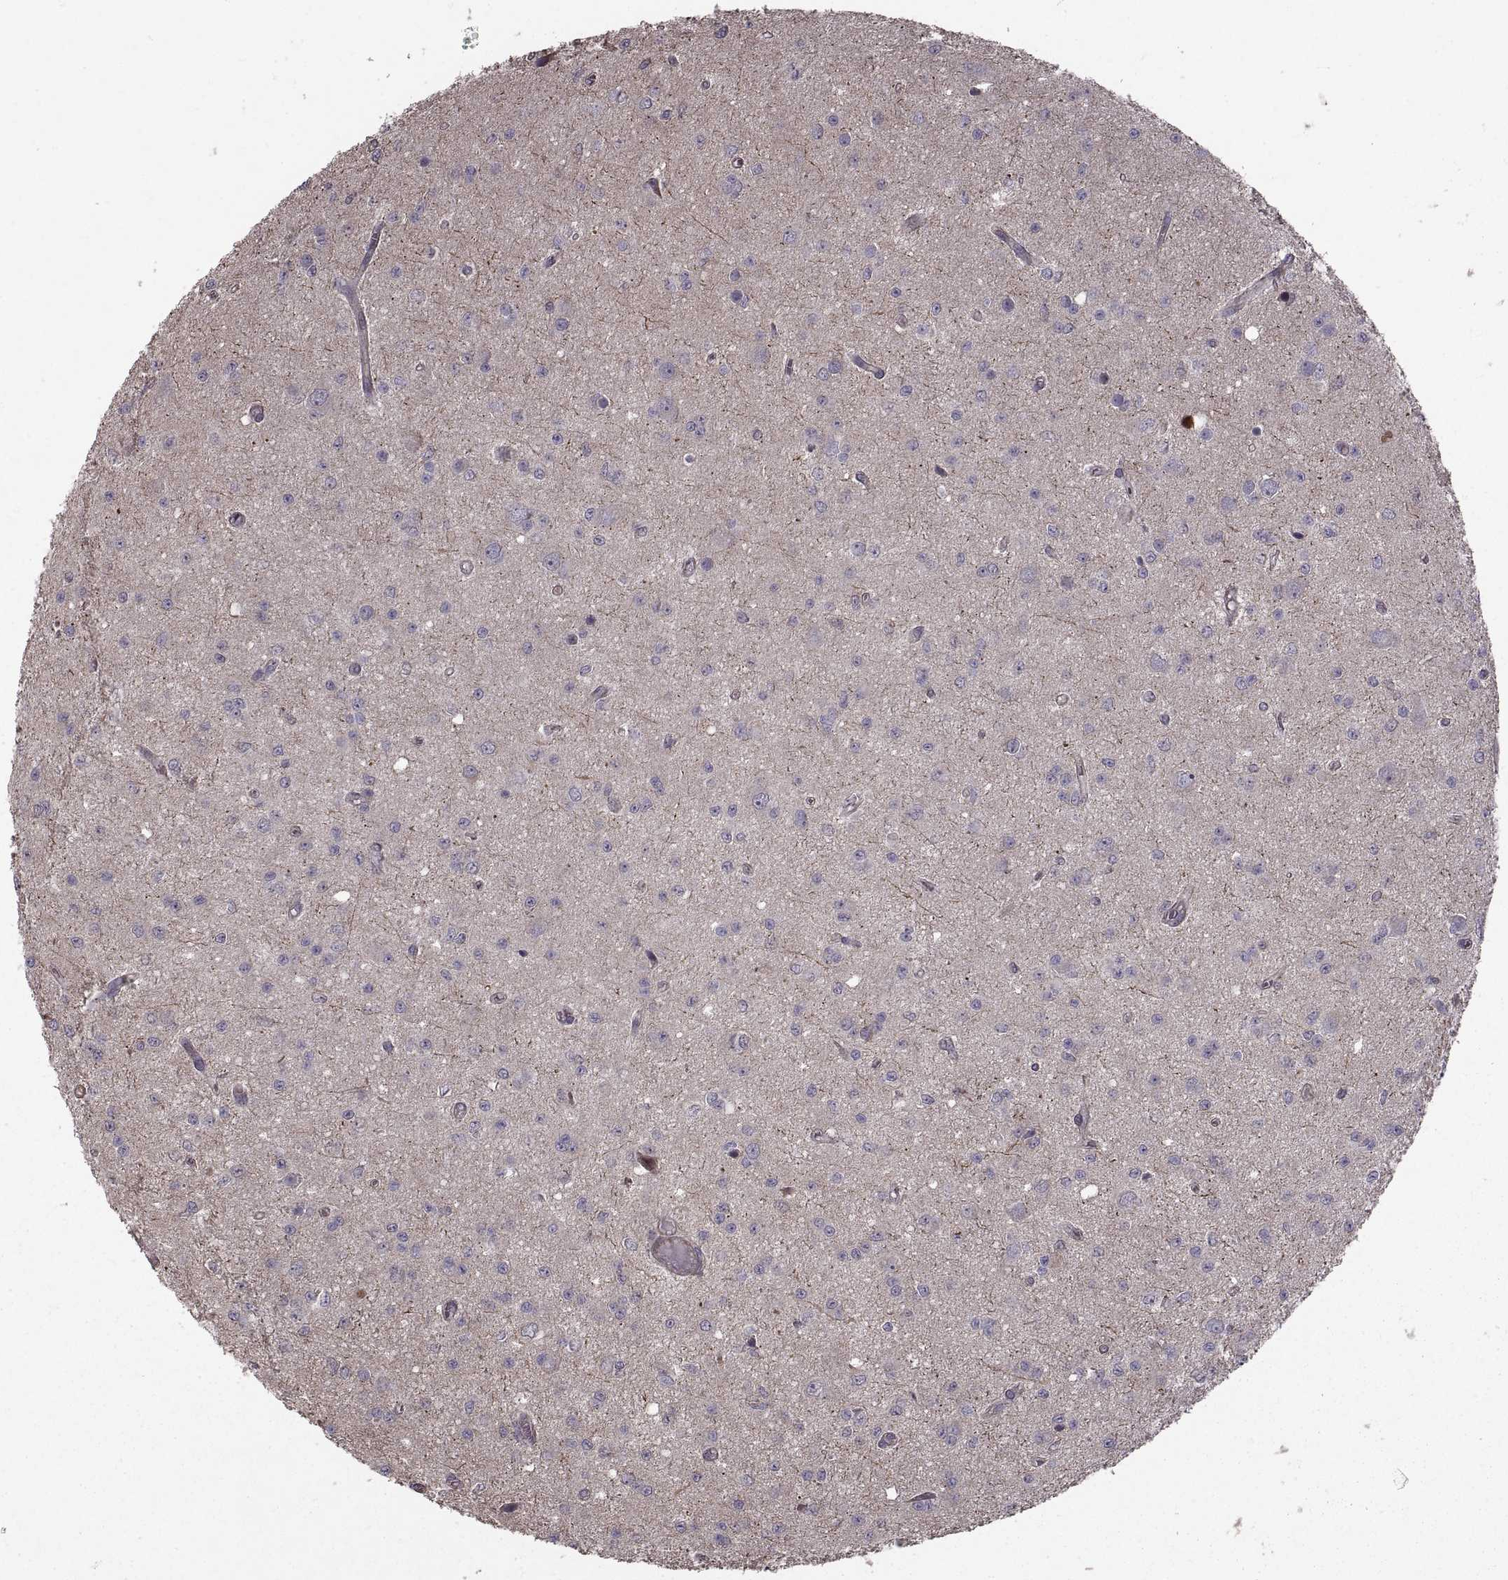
{"staining": {"intensity": "negative", "quantity": "none", "location": "none"}, "tissue": "glioma", "cell_type": "Tumor cells", "image_type": "cancer", "snomed": [{"axis": "morphology", "description": "Glioma, malignant, Low grade"}, {"axis": "topography", "description": "Brain"}], "caption": "Immunohistochemistry photomicrograph of human malignant glioma (low-grade) stained for a protein (brown), which demonstrates no positivity in tumor cells.", "gene": "PMM2", "patient": {"sex": "female", "age": 45}}